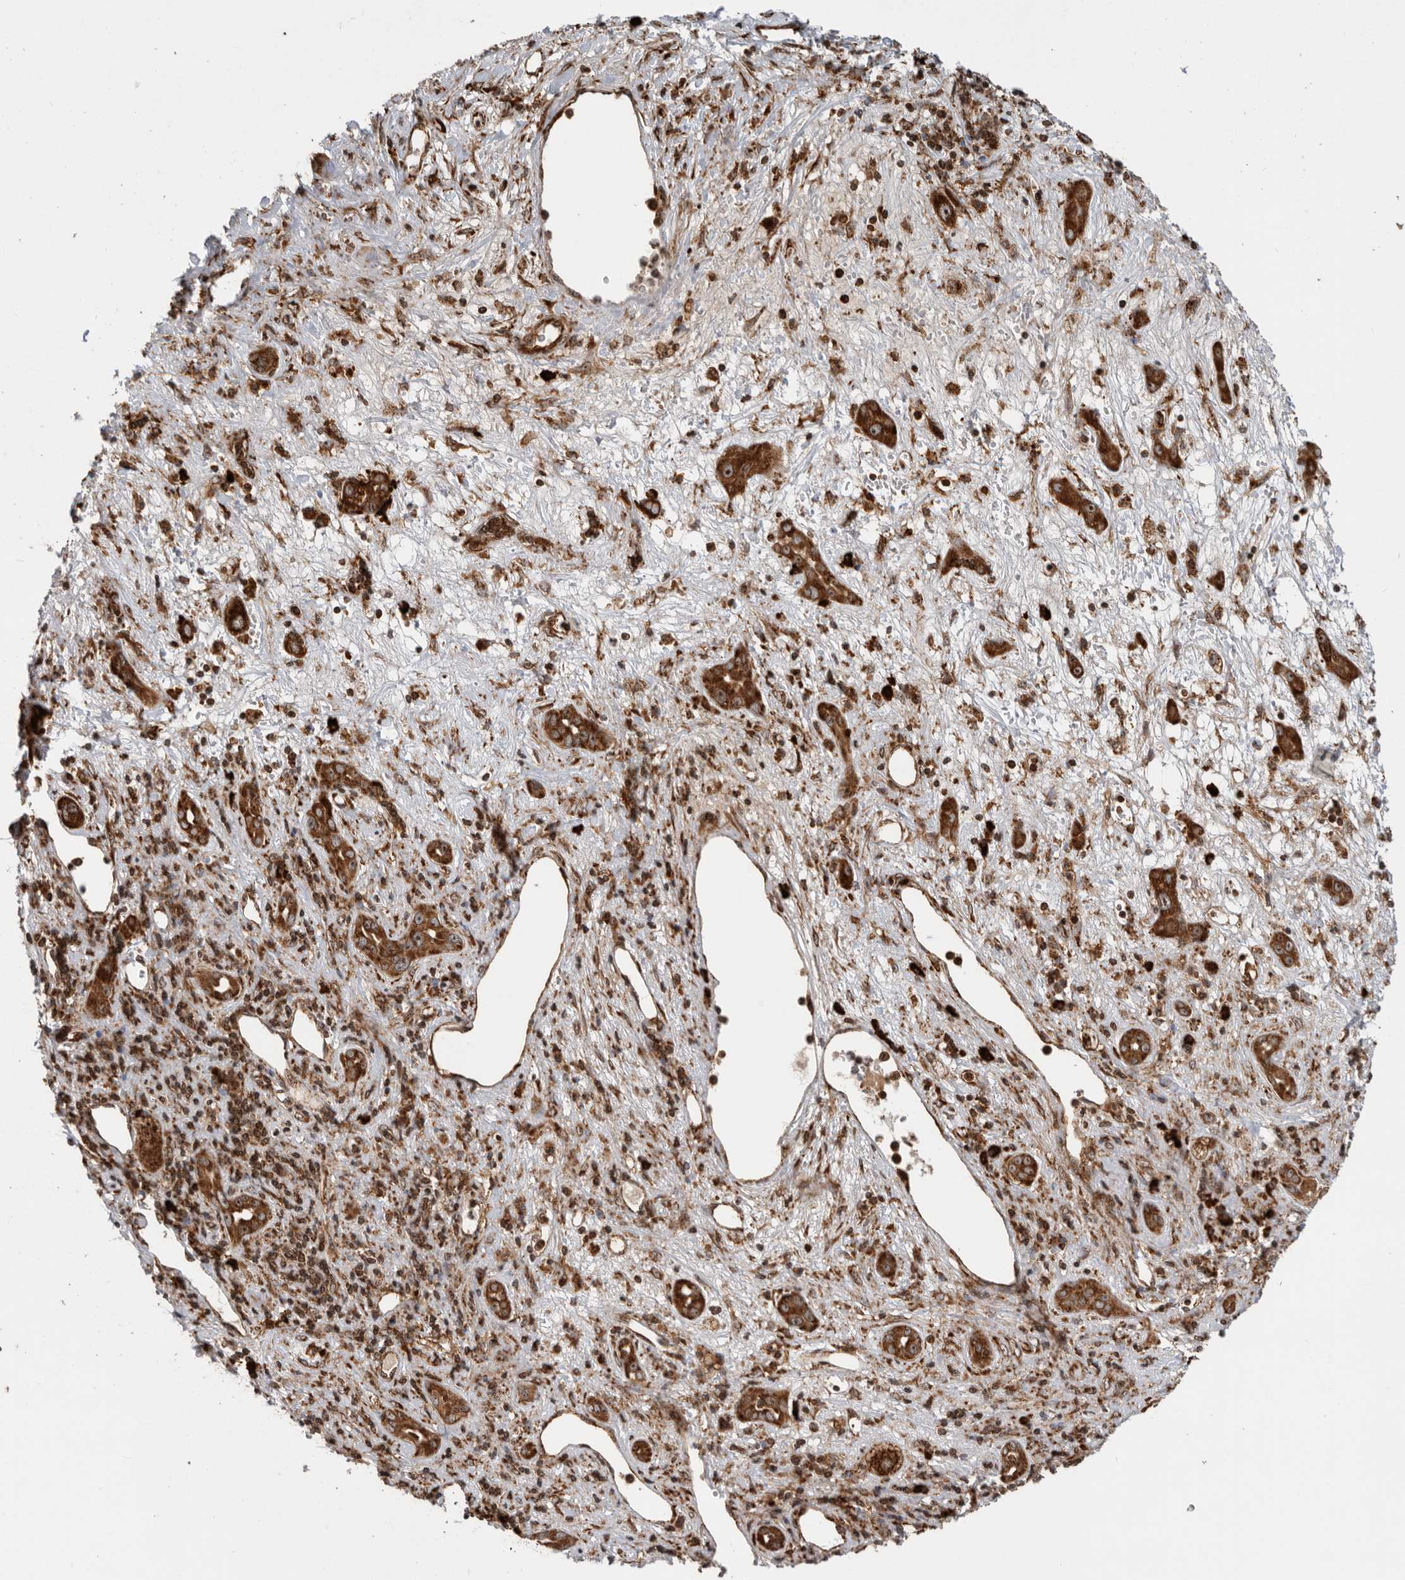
{"staining": {"intensity": "strong", "quantity": ">75%", "location": "cytoplasmic/membranous,nuclear"}, "tissue": "liver cancer", "cell_type": "Tumor cells", "image_type": "cancer", "snomed": [{"axis": "morphology", "description": "Carcinoma, Hepatocellular, NOS"}, {"axis": "topography", "description": "Liver"}], "caption": "The histopathology image displays a brown stain indicating the presence of a protein in the cytoplasmic/membranous and nuclear of tumor cells in liver hepatocellular carcinoma.", "gene": "FZD3", "patient": {"sex": "female", "age": 73}}